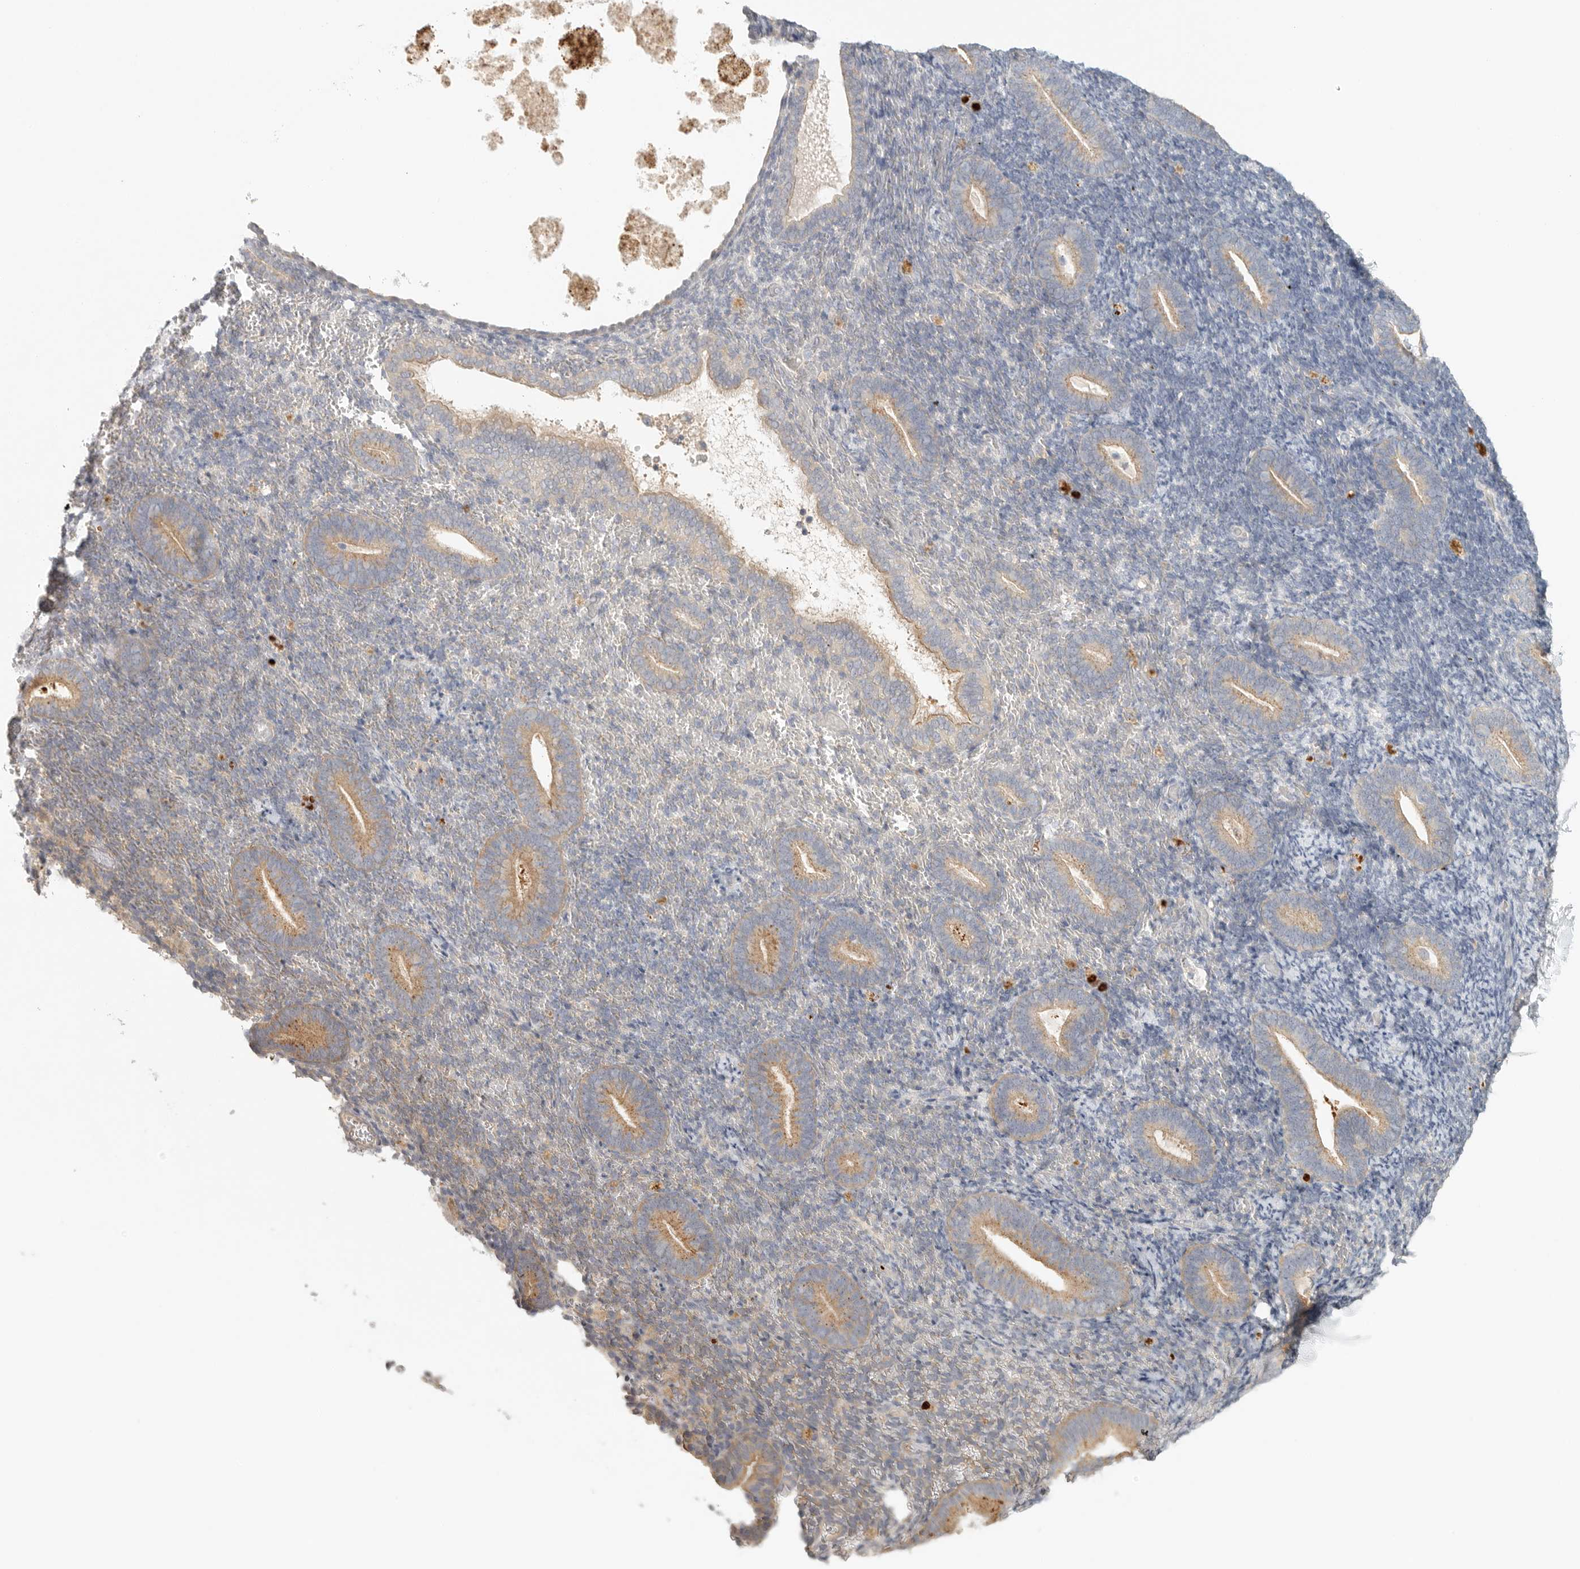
{"staining": {"intensity": "negative", "quantity": "none", "location": "none"}, "tissue": "endometrium", "cell_type": "Cells in endometrial stroma", "image_type": "normal", "snomed": [{"axis": "morphology", "description": "Normal tissue, NOS"}, {"axis": "topography", "description": "Endometrium"}], "caption": "Benign endometrium was stained to show a protein in brown. There is no significant staining in cells in endometrial stroma. Nuclei are stained in blue.", "gene": "HDAC6", "patient": {"sex": "female", "age": 51}}